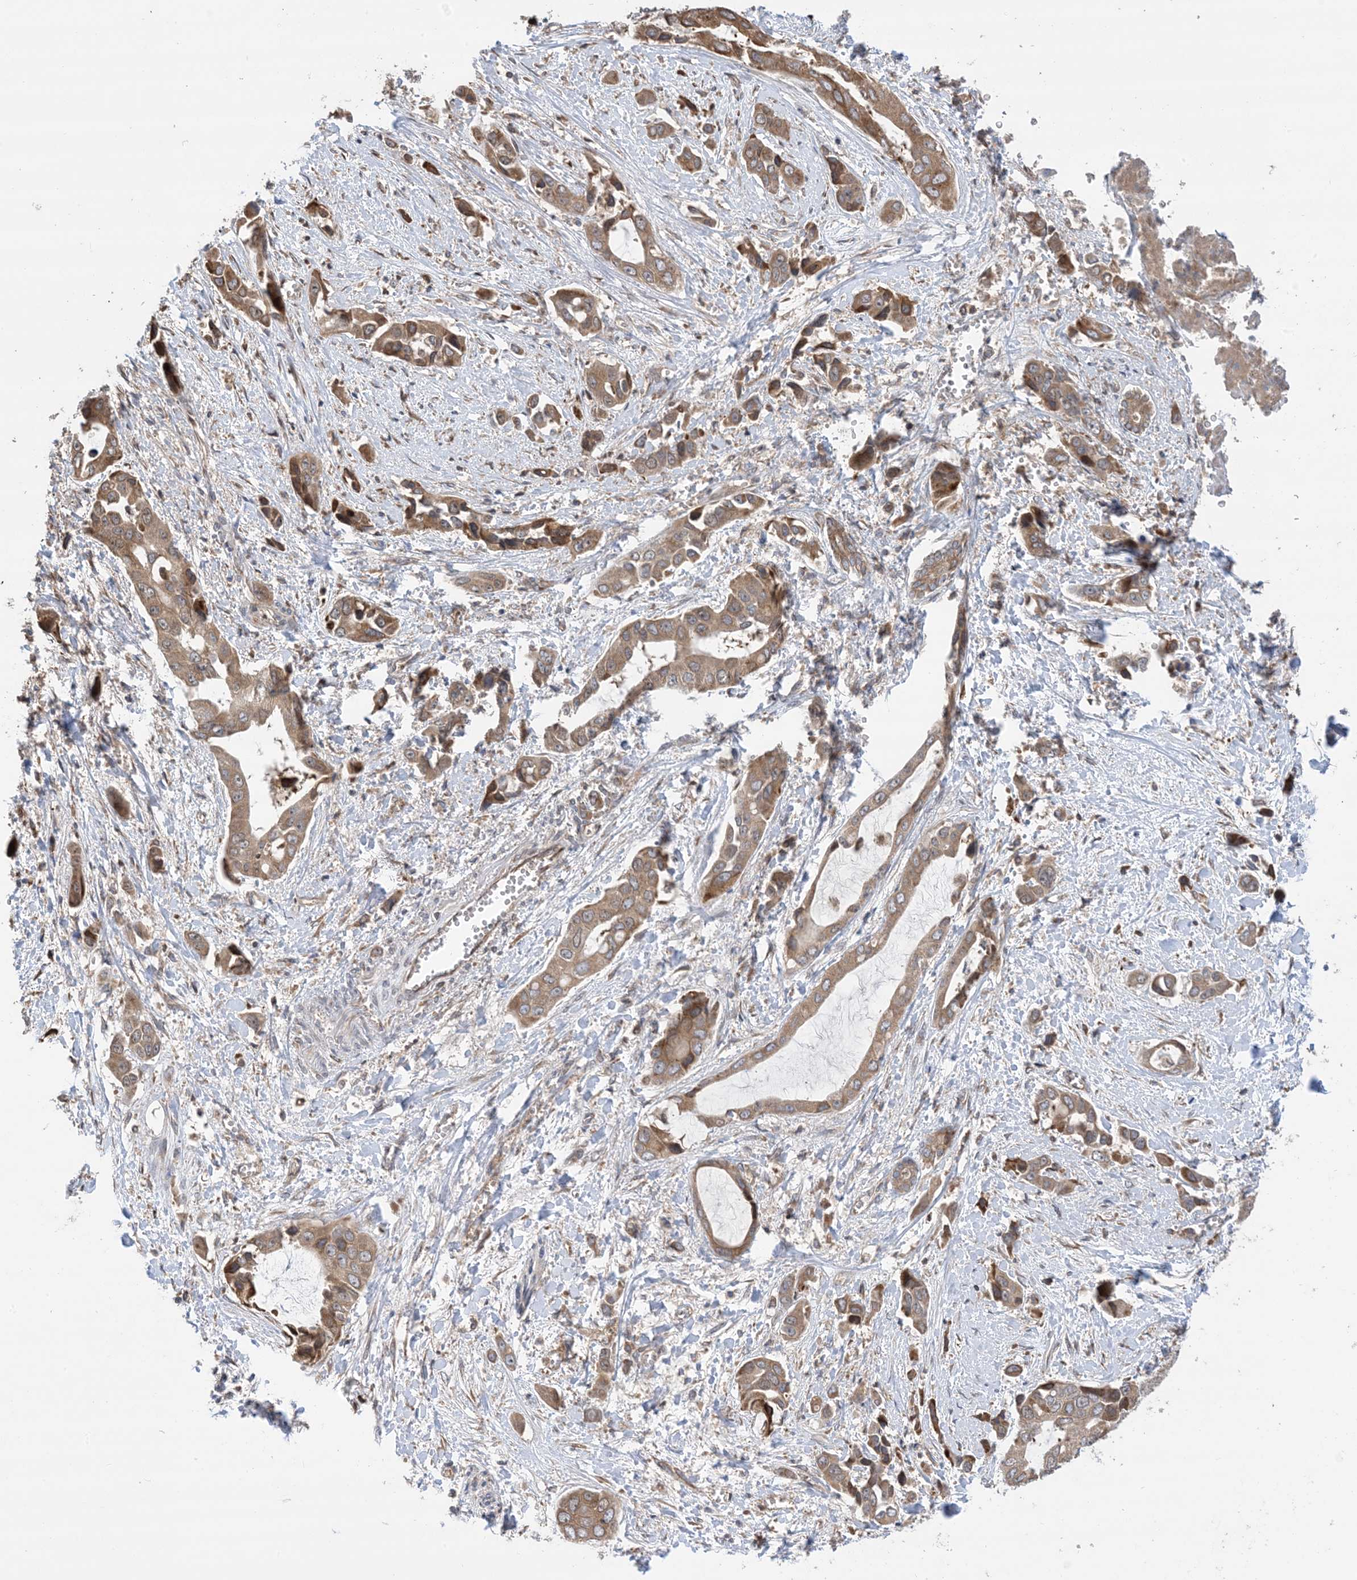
{"staining": {"intensity": "moderate", "quantity": ">75%", "location": "cytoplasmic/membranous"}, "tissue": "liver cancer", "cell_type": "Tumor cells", "image_type": "cancer", "snomed": [{"axis": "morphology", "description": "Cholangiocarcinoma"}, {"axis": "topography", "description": "Liver"}], "caption": "Tumor cells demonstrate medium levels of moderate cytoplasmic/membranous expression in approximately >75% of cells in liver cancer. Using DAB (brown) and hematoxylin (blue) stains, captured at high magnification using brightfield microscopy.", "gene": "CLEC16A", "patient": {"sex": "female", "age": 52}}